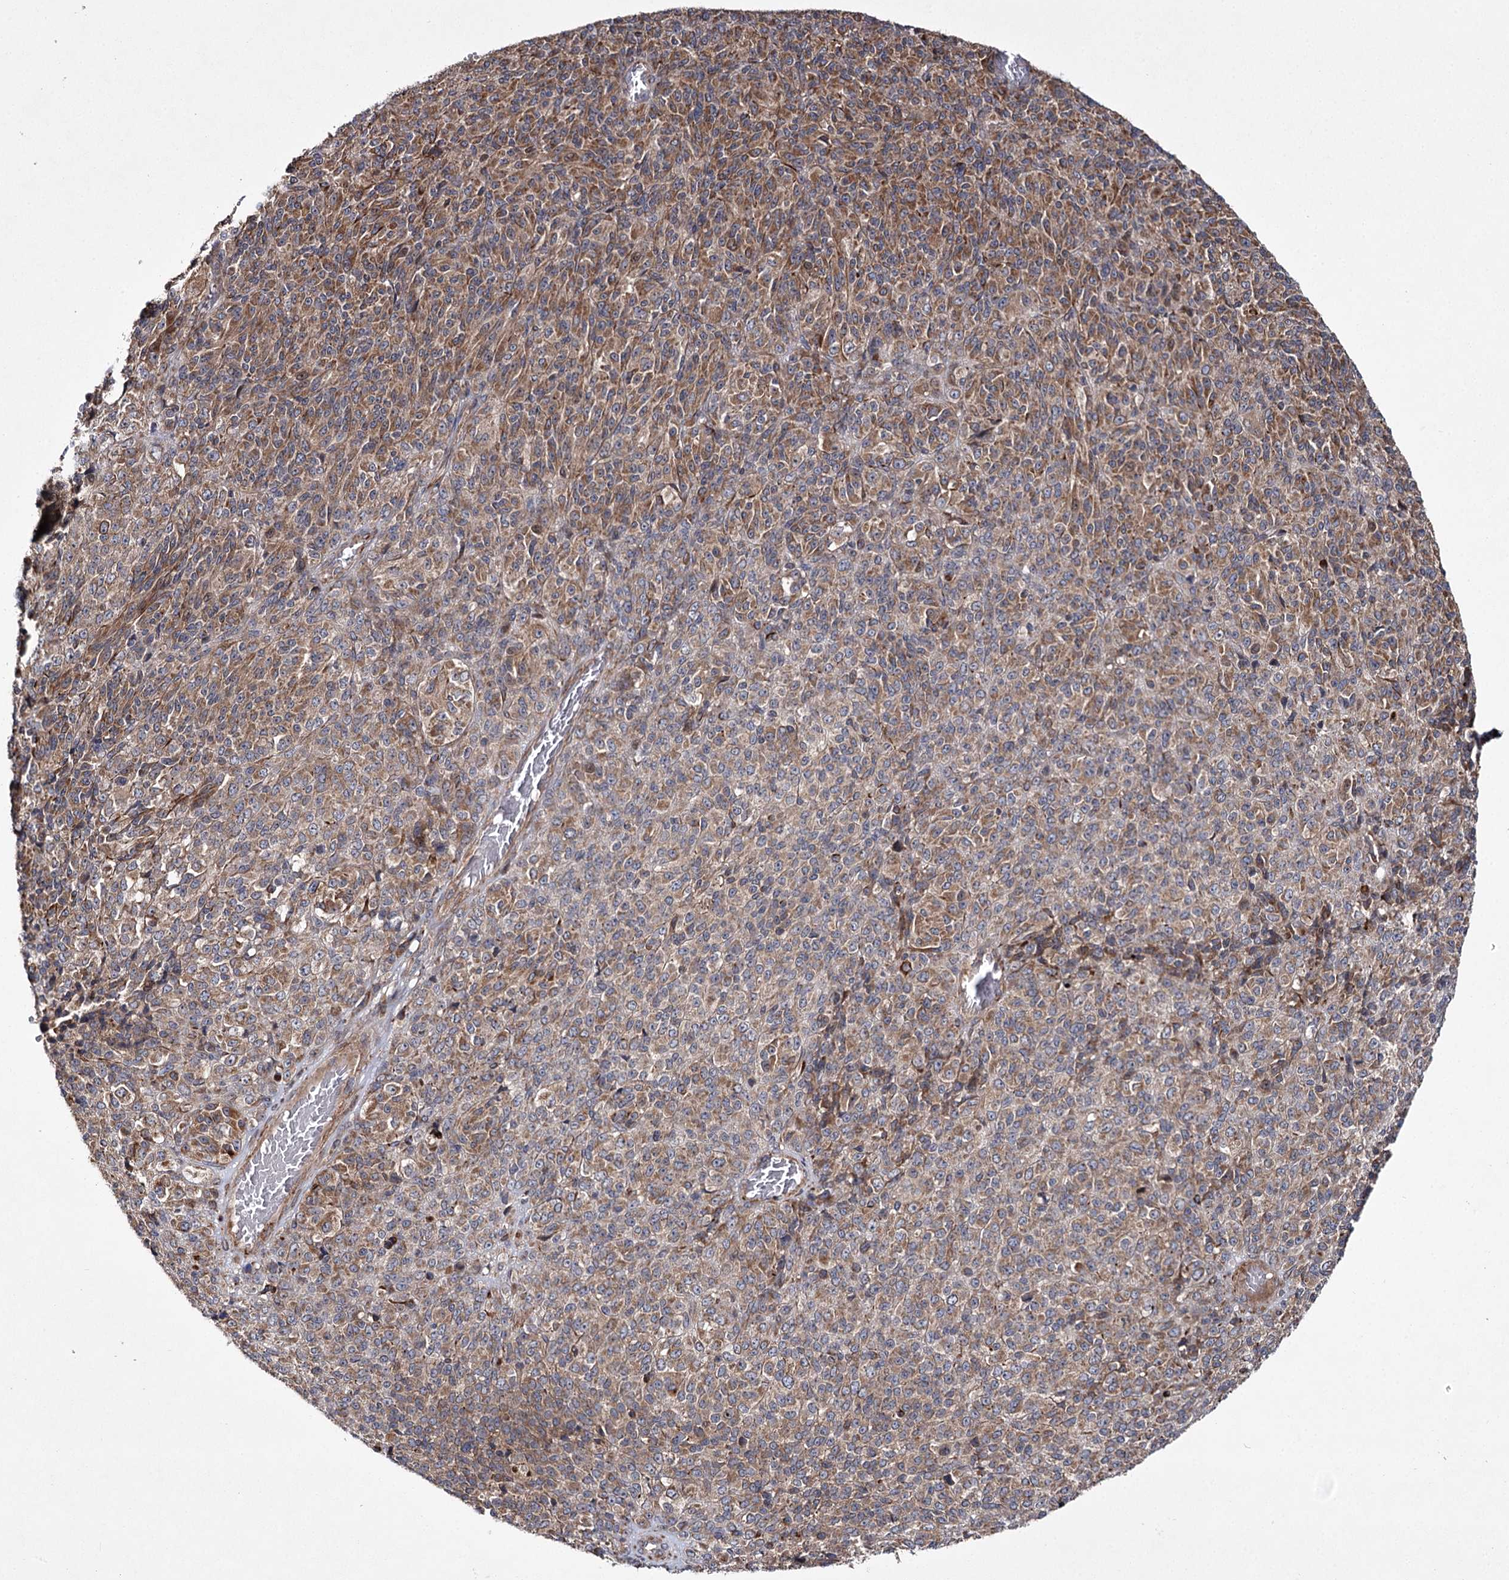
{"staining": {"intensity": "moderate", "quantity": ">75%", "location": "cytoplasmic/membranous"}, "tissue": "melanoma", "cell_type": "Tumor cells", "image_type": "cancer", "snomed": [{"axis": "morphology", "description": "Malignant melanoma, Metastatic site"}, {"axis": "topography", "description": "Brain"}], "caption": "Immunohistochemical staining of human malignant melanoma (metastatic site) exhibits moderate cytoplasmic/membranous protein positivity in approximately >75% of tumor cells.", "gene": "HECTD2", "patient": {"sex": "female", "age": 56}}